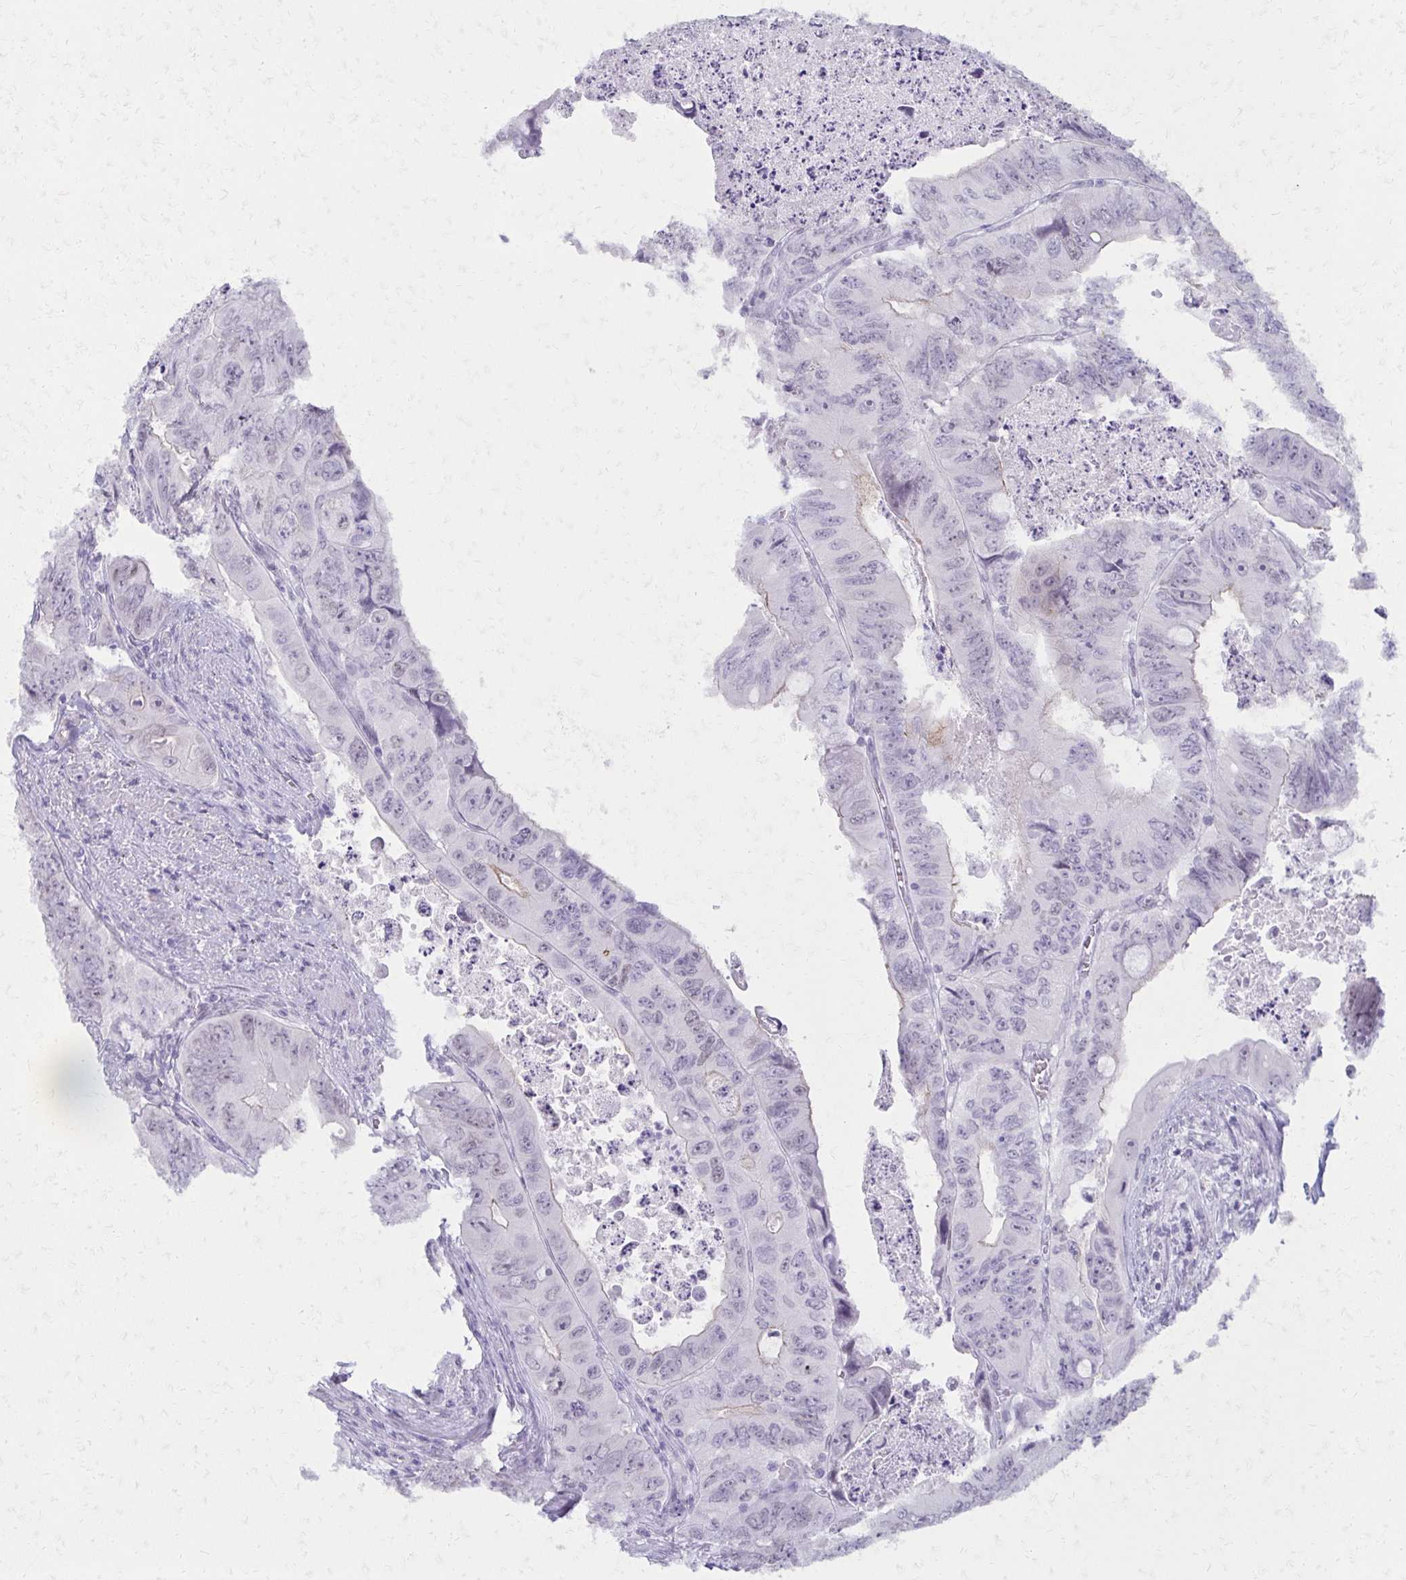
{"staining": {"intensity": "weak", "quantity": "<25%", "location": "nuclear"}, "tissue": "colorectal cancer", "cell_type": "Tumor cells", "image_type": "cancer", "snomed": [{"axis": "morphology", "description": "Adenocarcinoma, NOS"}, {"axis": "topography", "description": "Colon"}], "caption": "A histopathology image of human colorectal cancer (adenocarcinoma) is negative for staining in tumor cells.", "gene": "MORC4", "patient": {"sex": "female", "age": 84}}